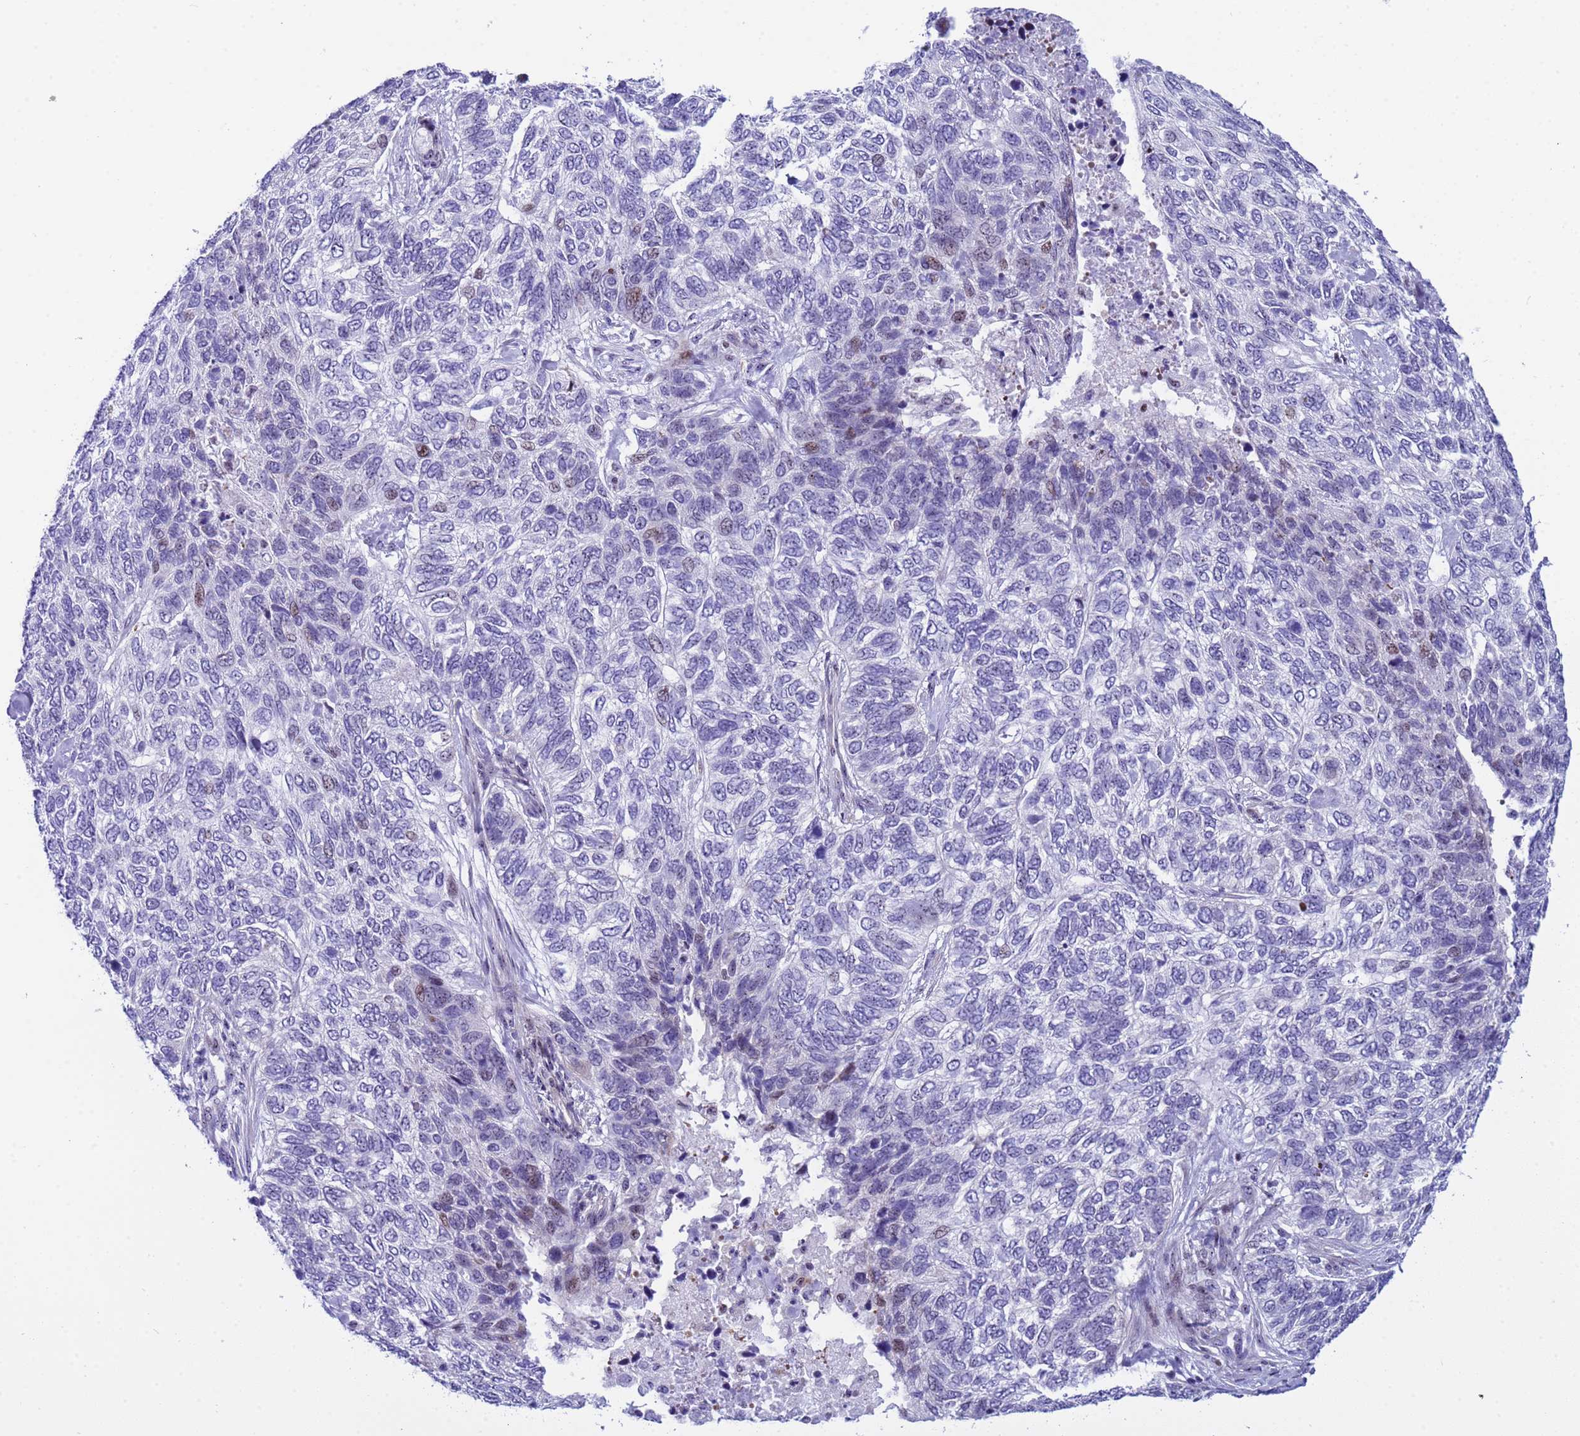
{"staining": {"intensity": "weak", "quantity": "<25%", "location": "nuclear"}, "tissue": "skin cancer", "cell_type": "Tumor cells", "image_type": "cancer", "snomed": [{"axis": "morphology", "description": "Basal cell carcinoma"}, {"axis": "topography", "description": "Skin"}], "caption": "Immunohistochemistry micrograph of neoplastic tissue: skin cancer stained with DAB reveals no significant protein positivity in tumor cells.", "gene": "POP5", "patient": {"sex": "female", "age": 65}}